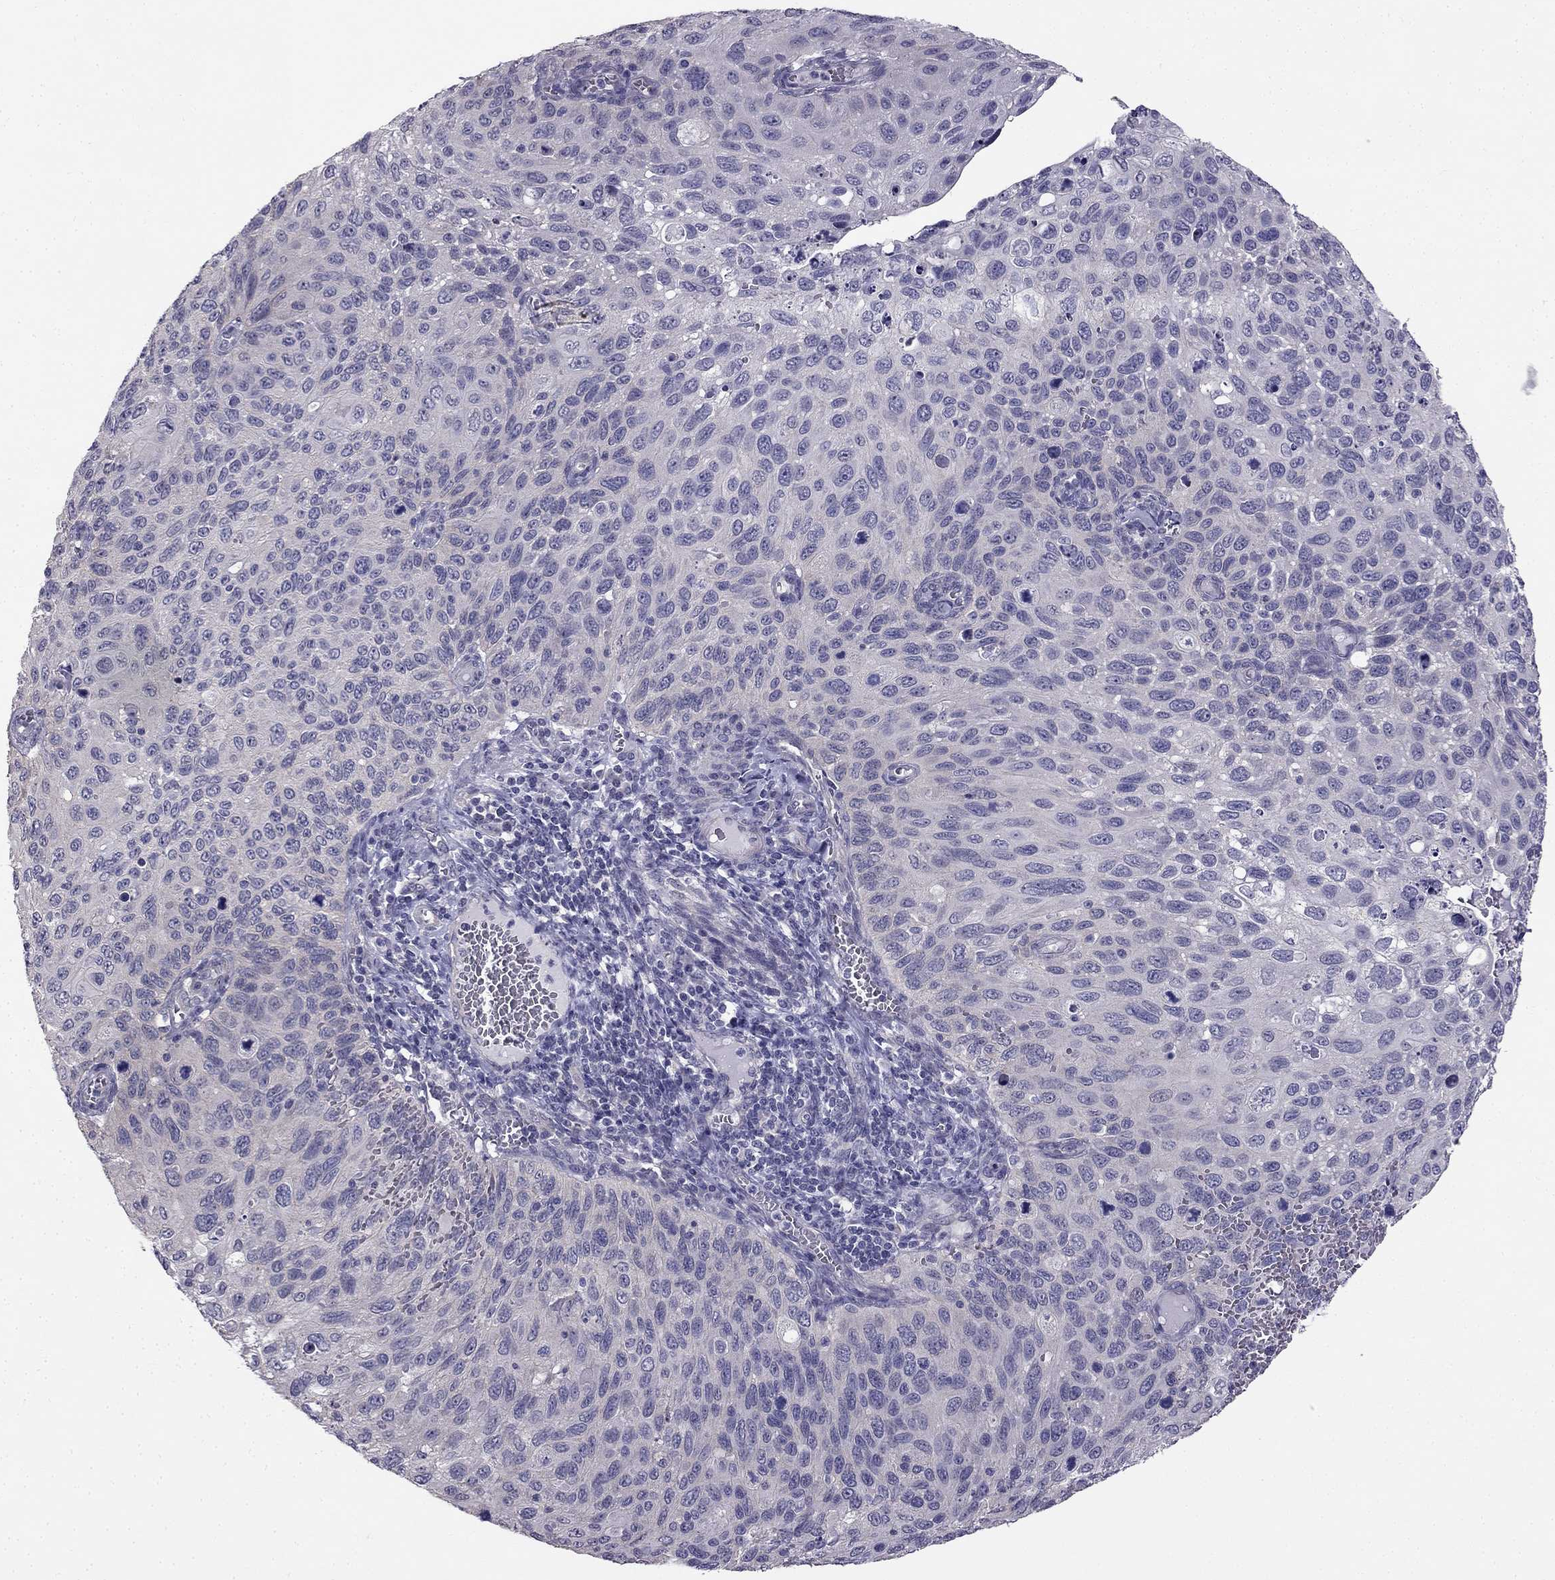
{"staining": {"intensity": "negative", "quantity": "none", "location": "none"}, "tissue": "cervical cancer", "cell_type": "Tumor cells", "image_type": "cancer", "snomed": [{"axis": "morphology", "description": "Squamous cell carcinoma, NOS"}, {"axis": "topography", "description": "Cervix"}], "caption": "Immunohistochemistry (IHC) of squamous cell carcinoma (cervical) reveals no staining in tumor cells. (DAB immunohistochemistry, high magnification).", "gene": "HSFX1", "patient": {"sex": "female", "age": 70}}